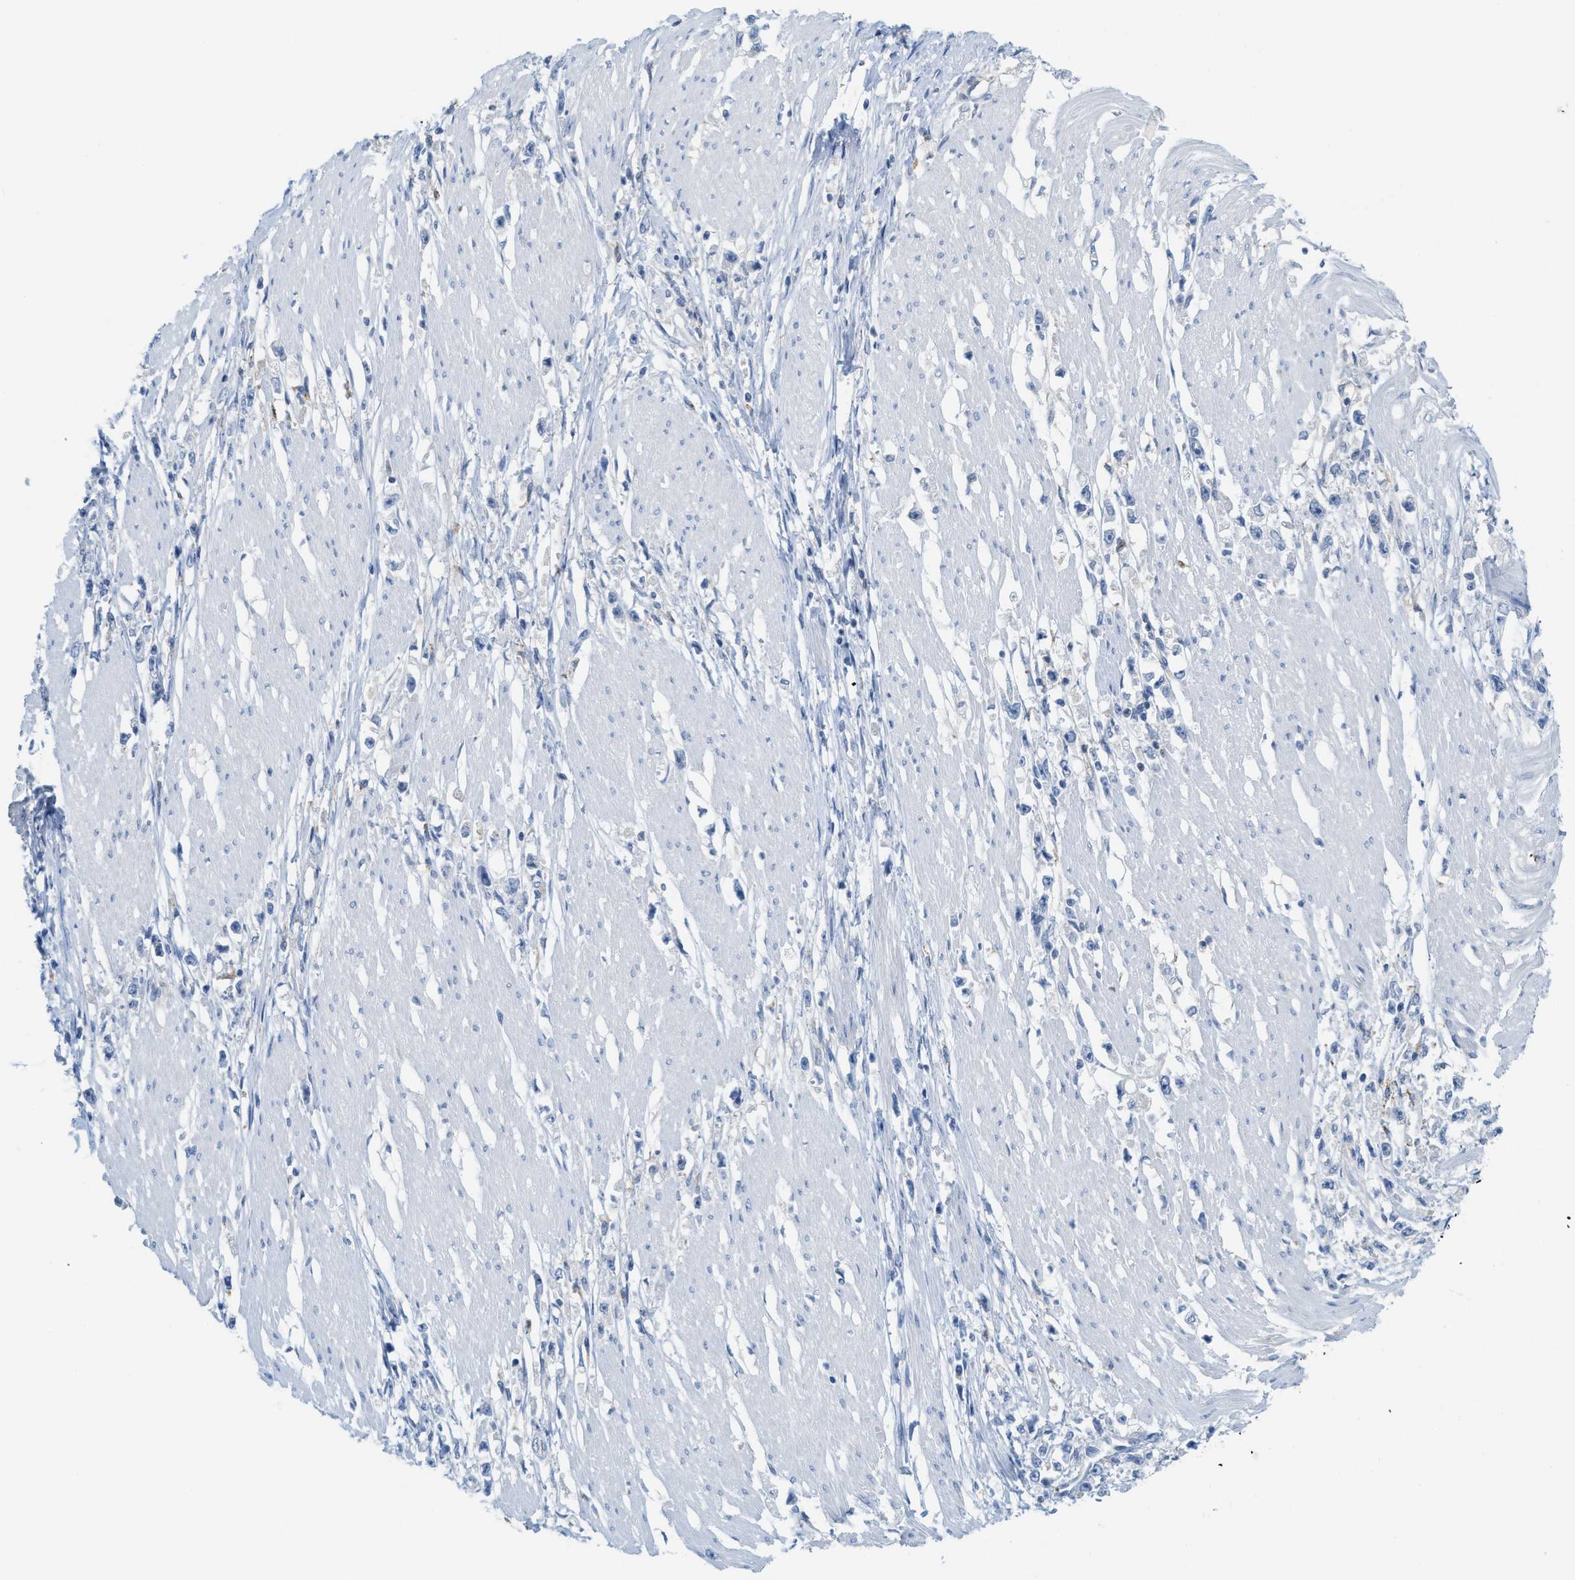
{"staining": {"intensity": "negative", "quantity": "none", "location": "none"}, "tissue": "stomach cancer", "cell_type": "Tumor cells", "image_type": "cancer", "snomed": [{"axis": "morphology", "description": "Adenocarcinoma, NOS"}, {"axis": "topography", "description": "Stomach"}], "caption": "Immunohistochemistry micrograph of neoplastic tissue: adenocarcinoma (stomach) stained with DAB exhibits no significant protein expression in tumor cells. (Stains: DAB (3,3'-diaminobenzidine) immunohistochemistry with hematoxylin counter stain, Microscopy: brightfield microscopy at high magnification).", "gene": "CSTB", "patient": {"sex": "female", "age": 59}}